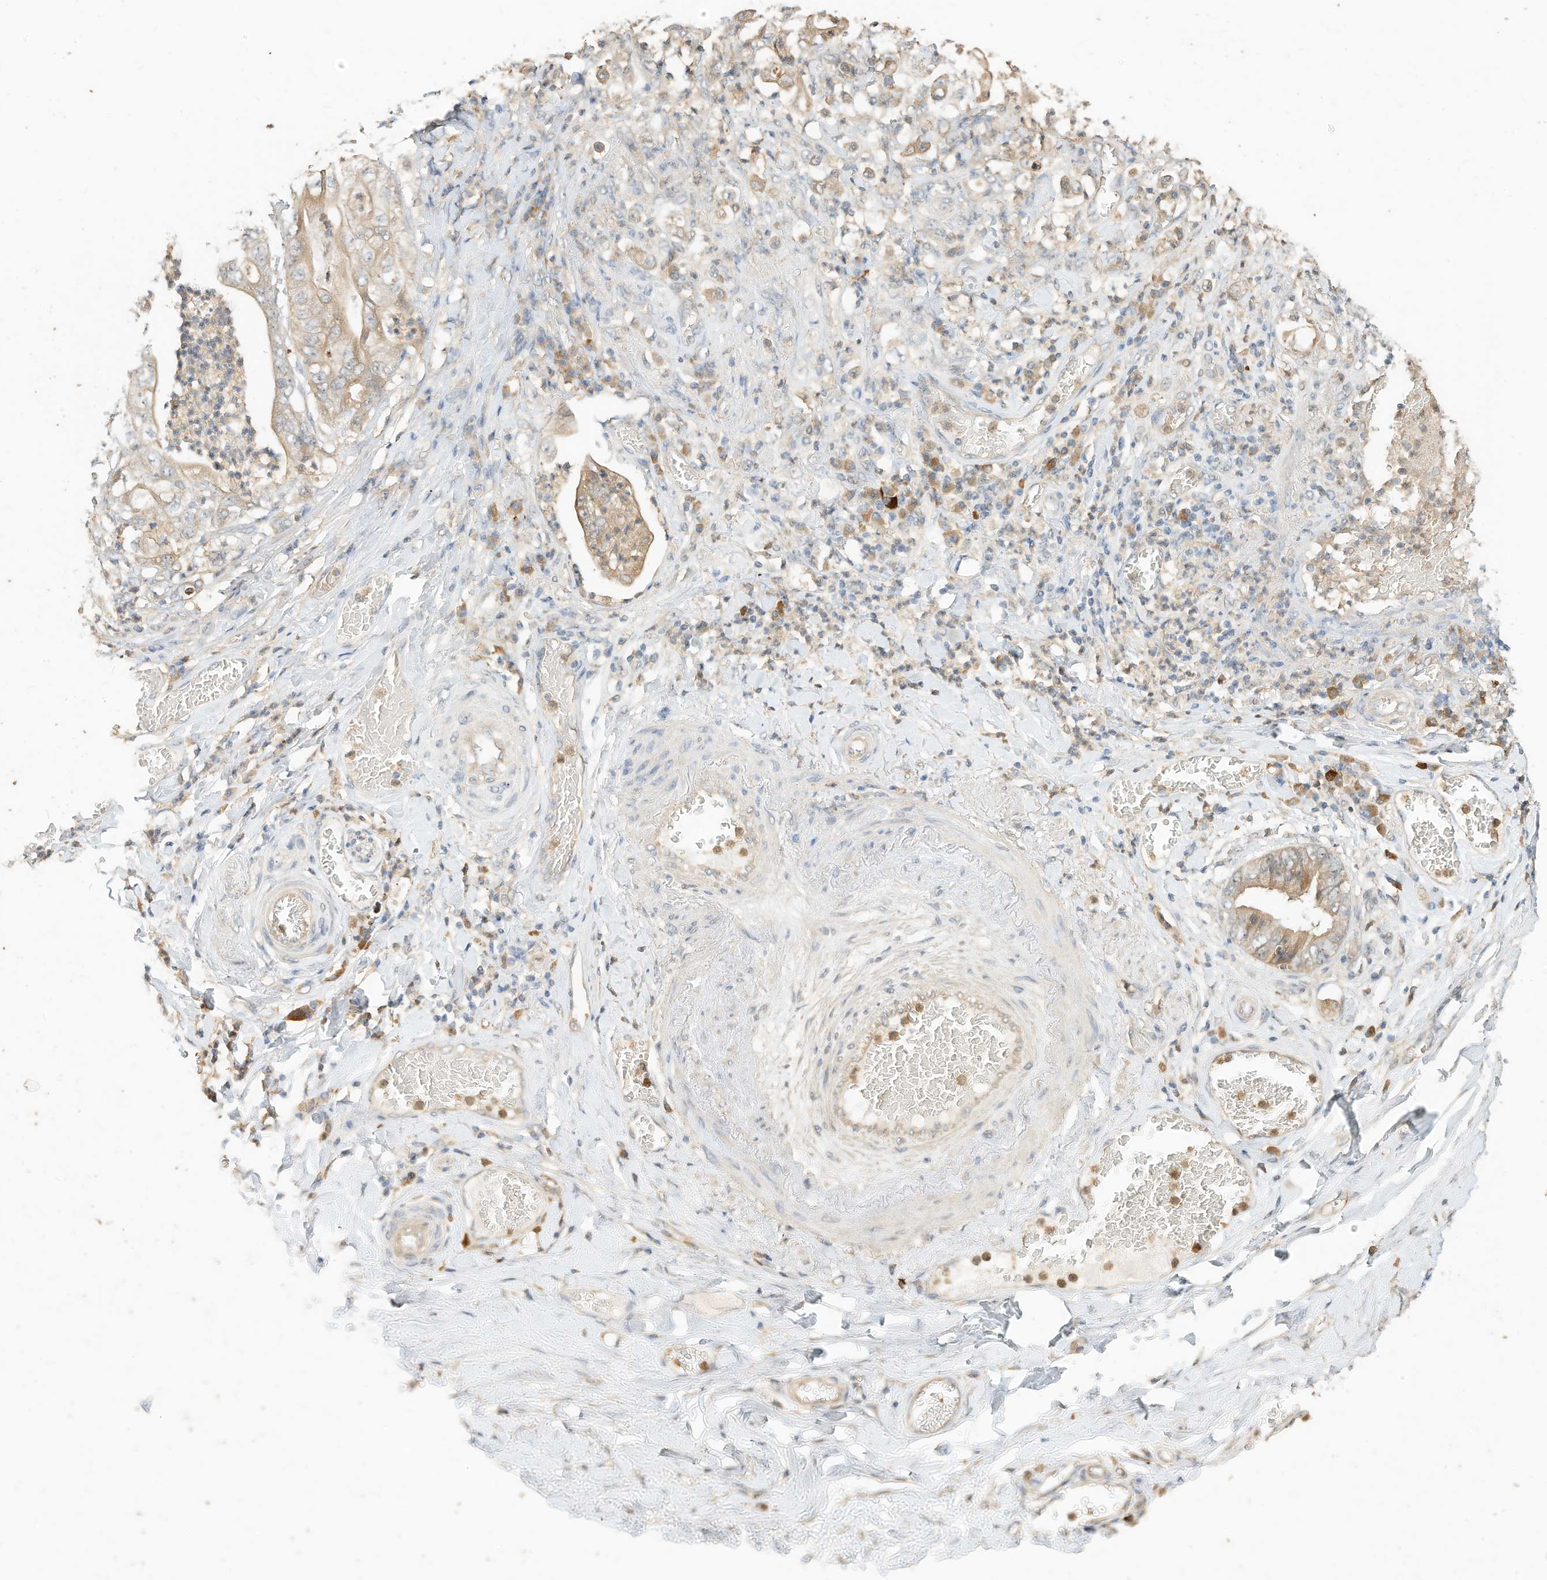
{"staining": {"intensity": "moderate", "quantity": "25%-75%", "location": "cytoplasmic/membranous"}, "tissue": "stomach cancer", "cell_type": "Tumor cells", "image_type": "cancer", "snomed": [{"axis": "morphology", "description": "Adenocarcinoma, NOS"}, {"axis": "topography", "description": "Stomach"}], "caption": "Stomach cancer (adenocarcinoma) was stained to show a protein in brown. There is medium levels of moderate cytoplasmic/membranous staining in about 25%-75% of tumor cells. (brown staining indicates protein expression, while blue staining denotes nuclei).", "gene": "OFD1", "patient": {"sex": "female", "age": 73}}